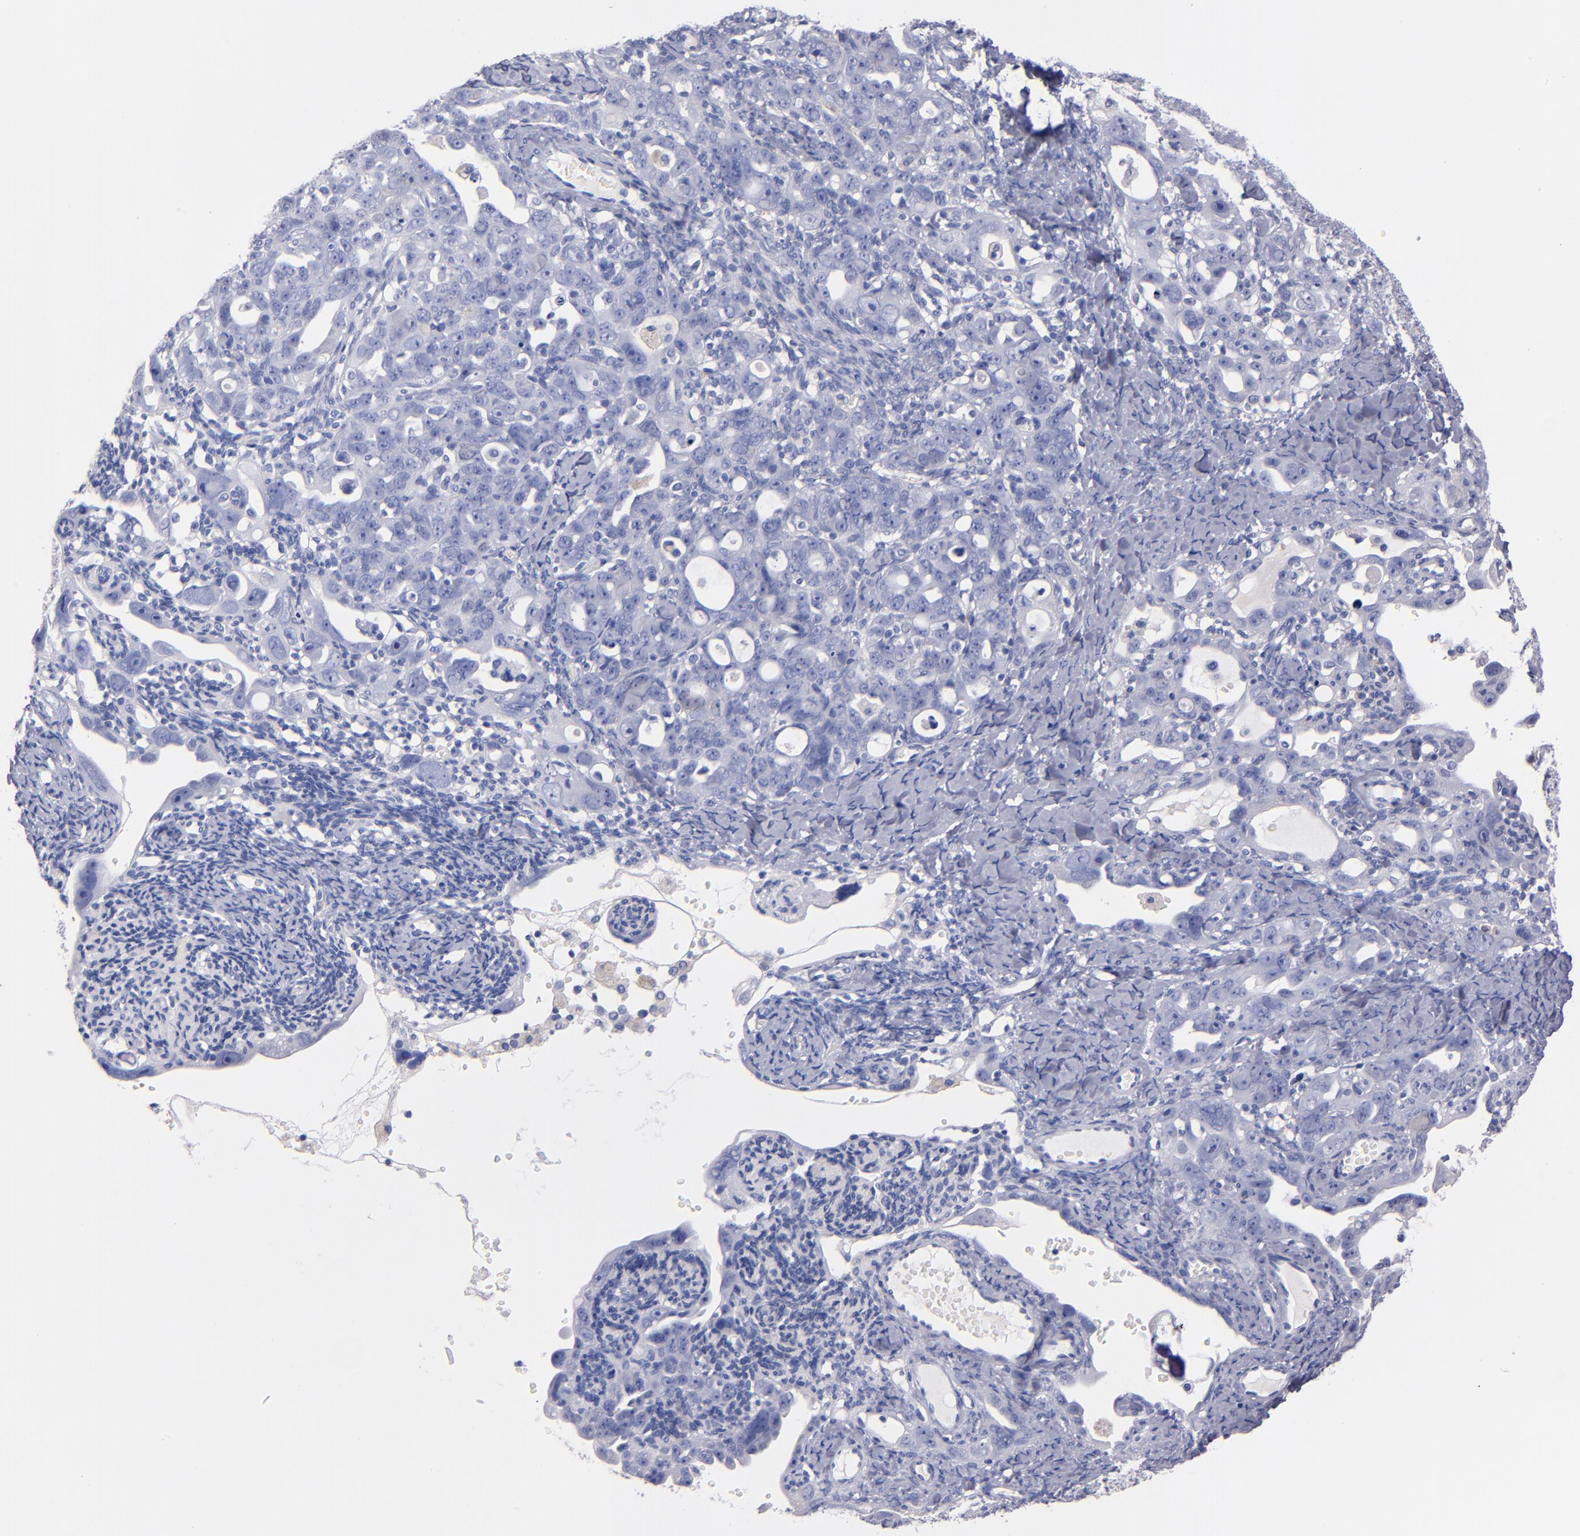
{"staining": {"intensity": "negative", "quantity": "none", "location": "none"}, "tissue": "ovarian cancer", "cell_type": "Tumor cells", "image_type": "cancer", "snomed": [{"axis": "morphology", "description": "Cystadenocarcinoma, serous, NOS"}, {"axis": "topography", "description": "Ovary"}], "caption": "Histopathology image shows no significant protein staining in tumor cells of ovarian cancer (serous cystadenocarcinoma). (DAB immunohistochemistry with hematoxylin counter stain).", "gene": "KIT", "patient": {"sex": "female", "age": 66}}